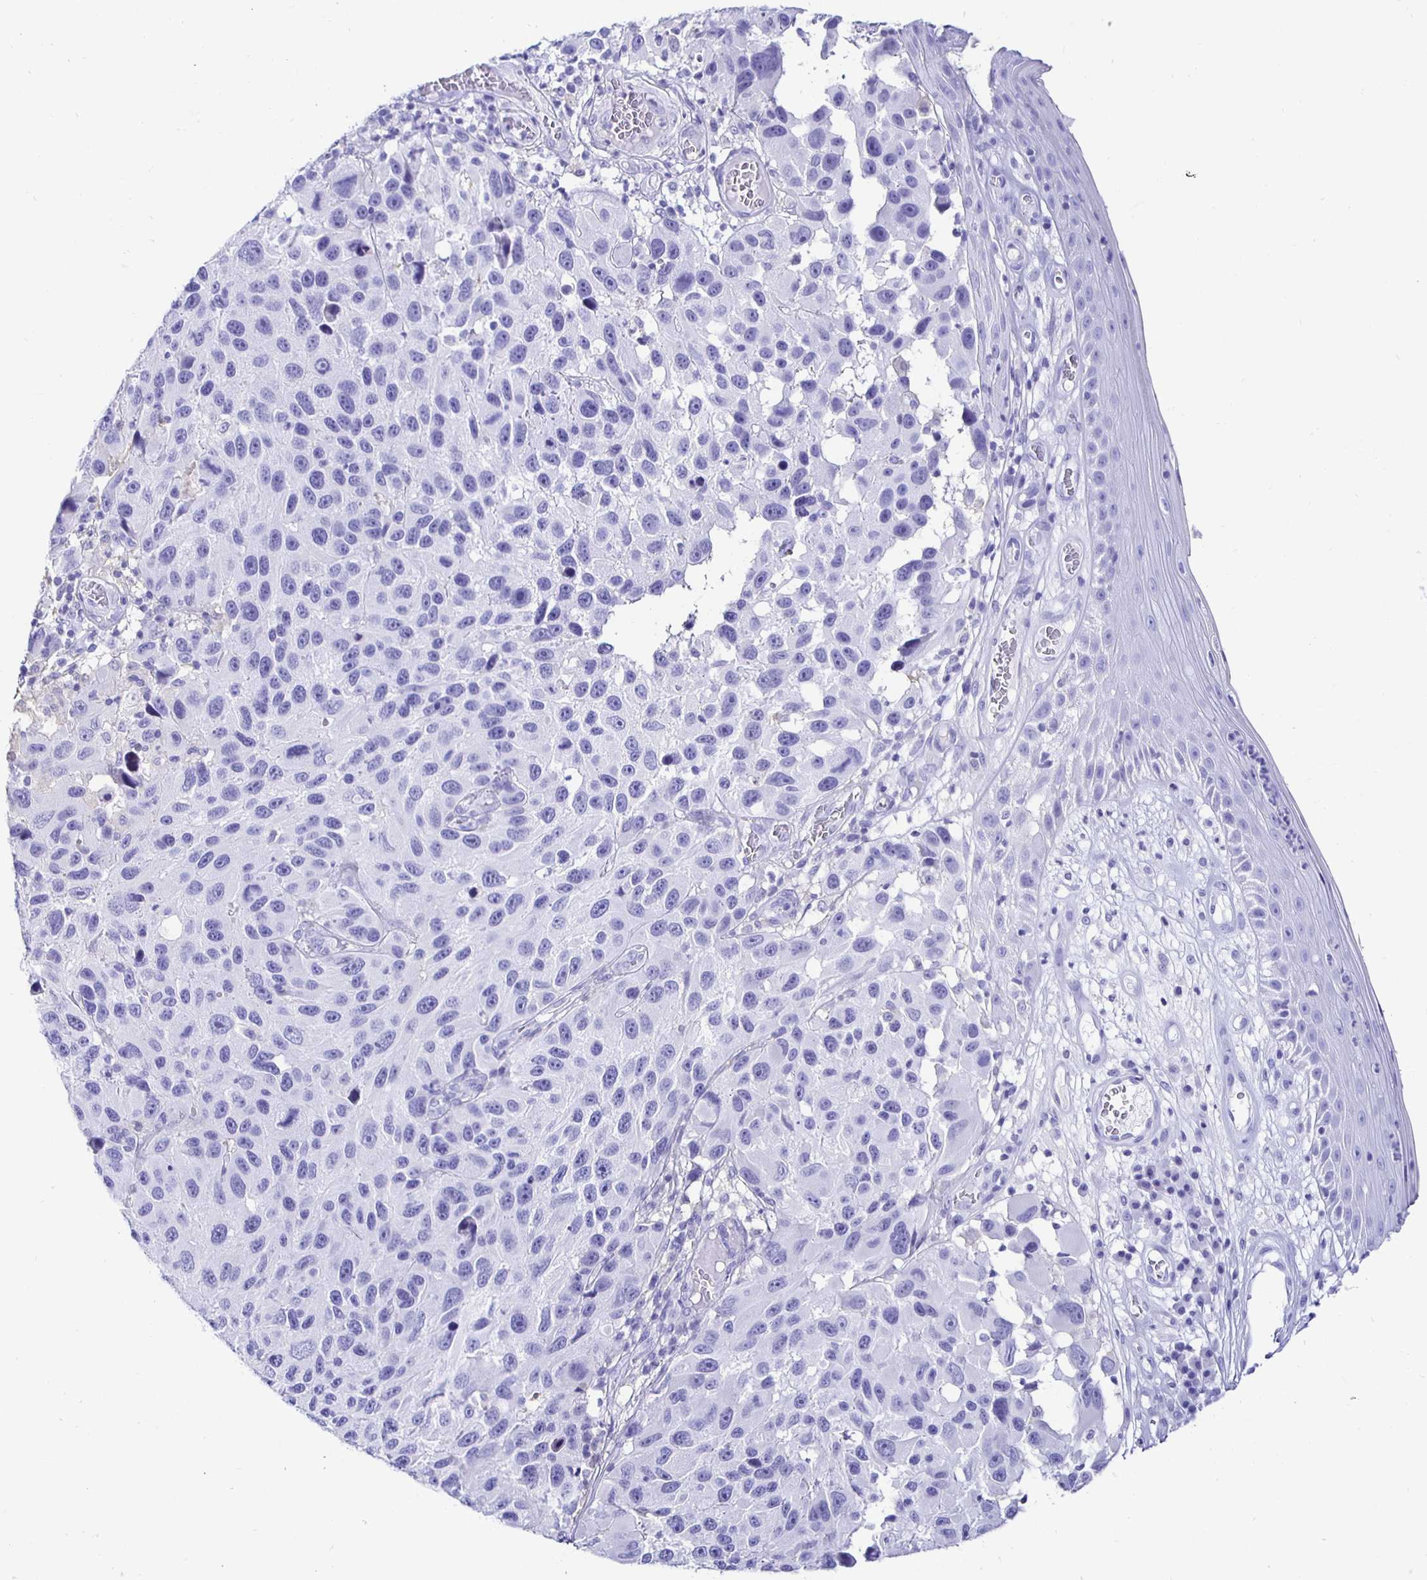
{"staining": {"intensity": "negative", "quantity": "none", "location": "none"}, "tissue": "melanoma", "cell_type": "Tumor cells", "image_type": "cancer", "snomed": [{"axis": "morphology", "description": "Malignant melanoma, NOS"}, {"axis": "topography", "description": "Skin"}], "caption": "Human melanoma stained for a protein using immunohistochemistry (IHC) exhibits no staining in tumor cells.", "gene": "UMOD", "patient": {"sex": "male", "age": 53}}